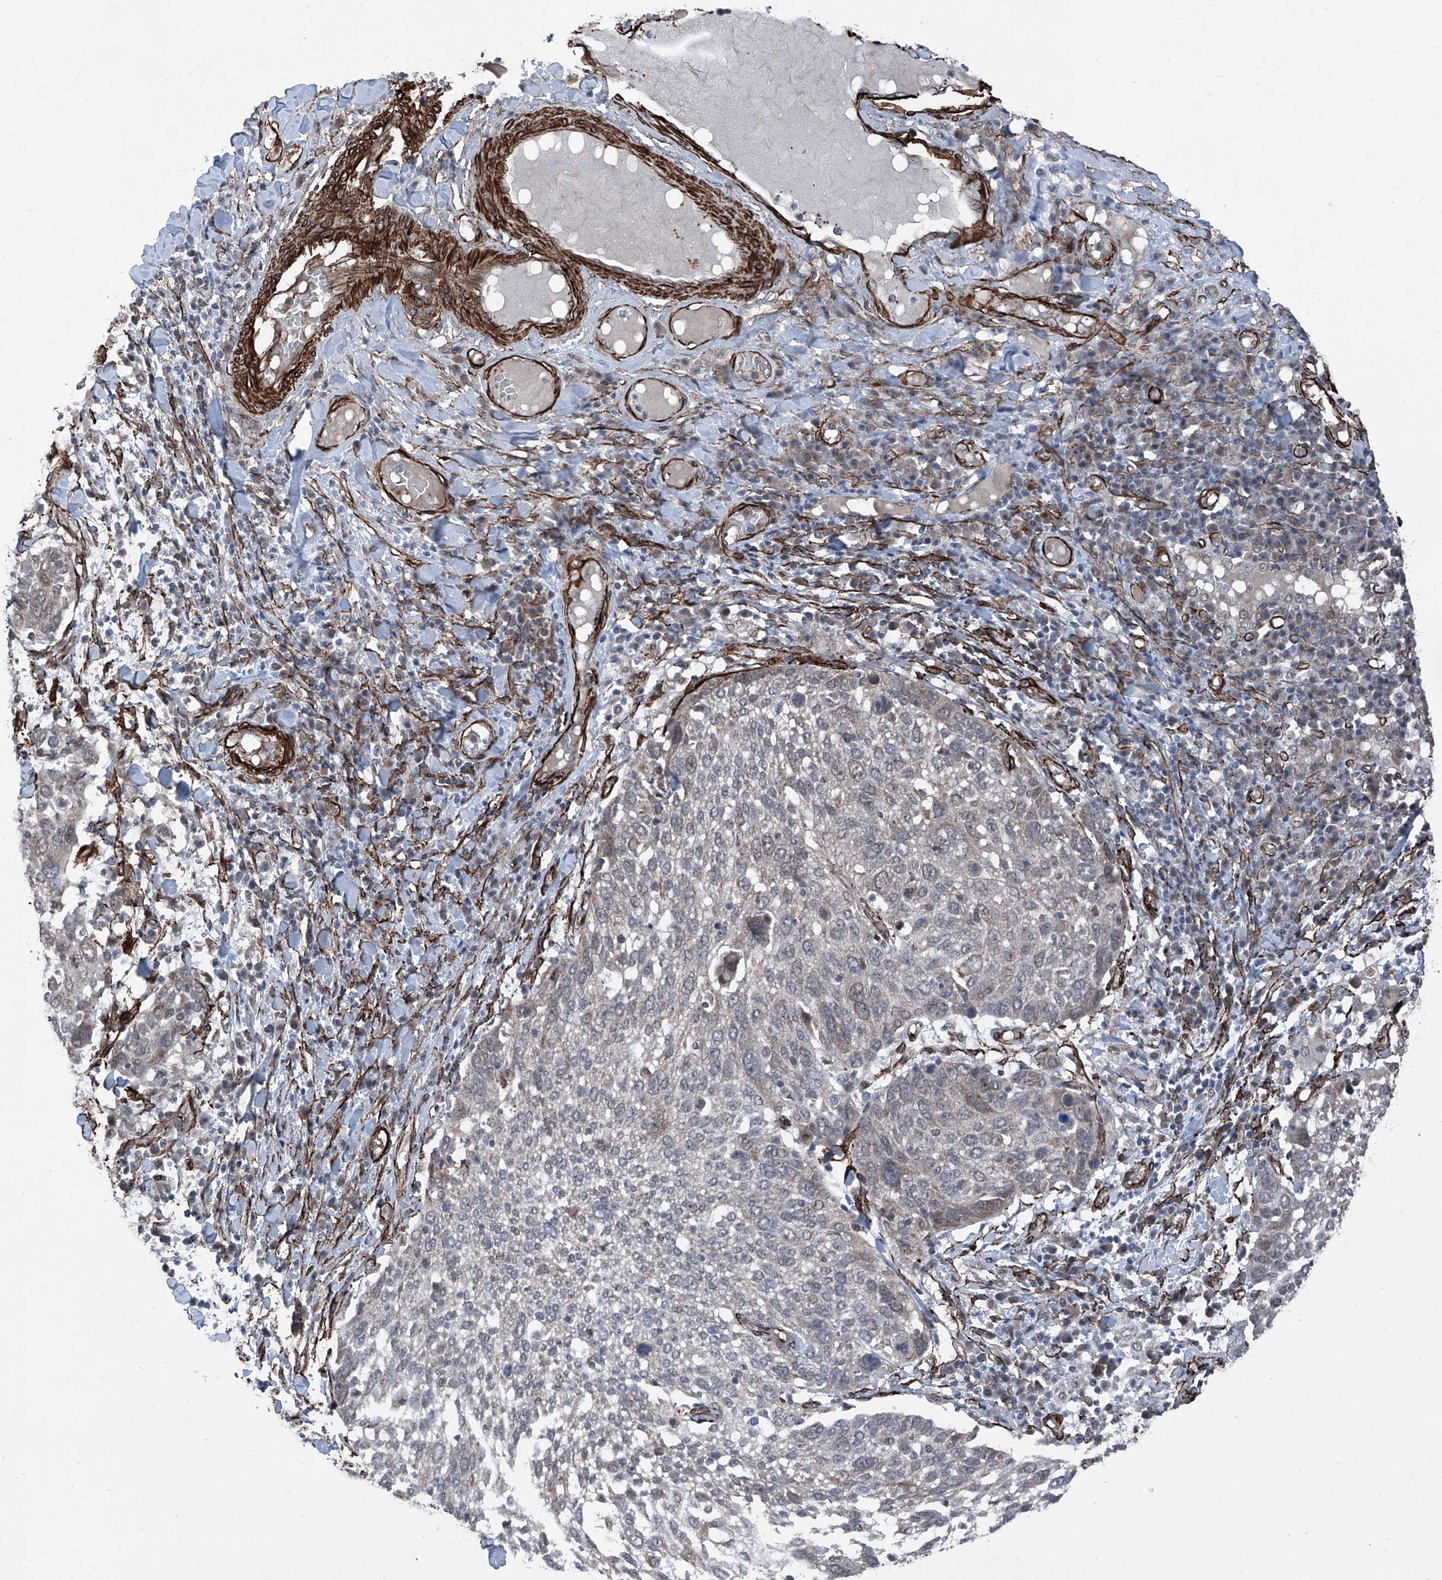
{"staining": {"intensity": "negative", "quantity": "none", "location": "none"}, "tissue": "lung cancer", "cell_type": "Tumor cells", "image_type": "cancer", "snomed": [{"axis": "morphology", "description": "Squamous cell carcinoma, NOS"}, {"axis": "topography", "description": "Lung"}], "caption": "Tumor cells show no significant positivity in lung cancer. (DAB (3,3'-diaminobenzidine) IHC visualized using brightfield microscopy, high magnification).", "gene": "COA7", "patient": {"sex": "male", "age": 65}}